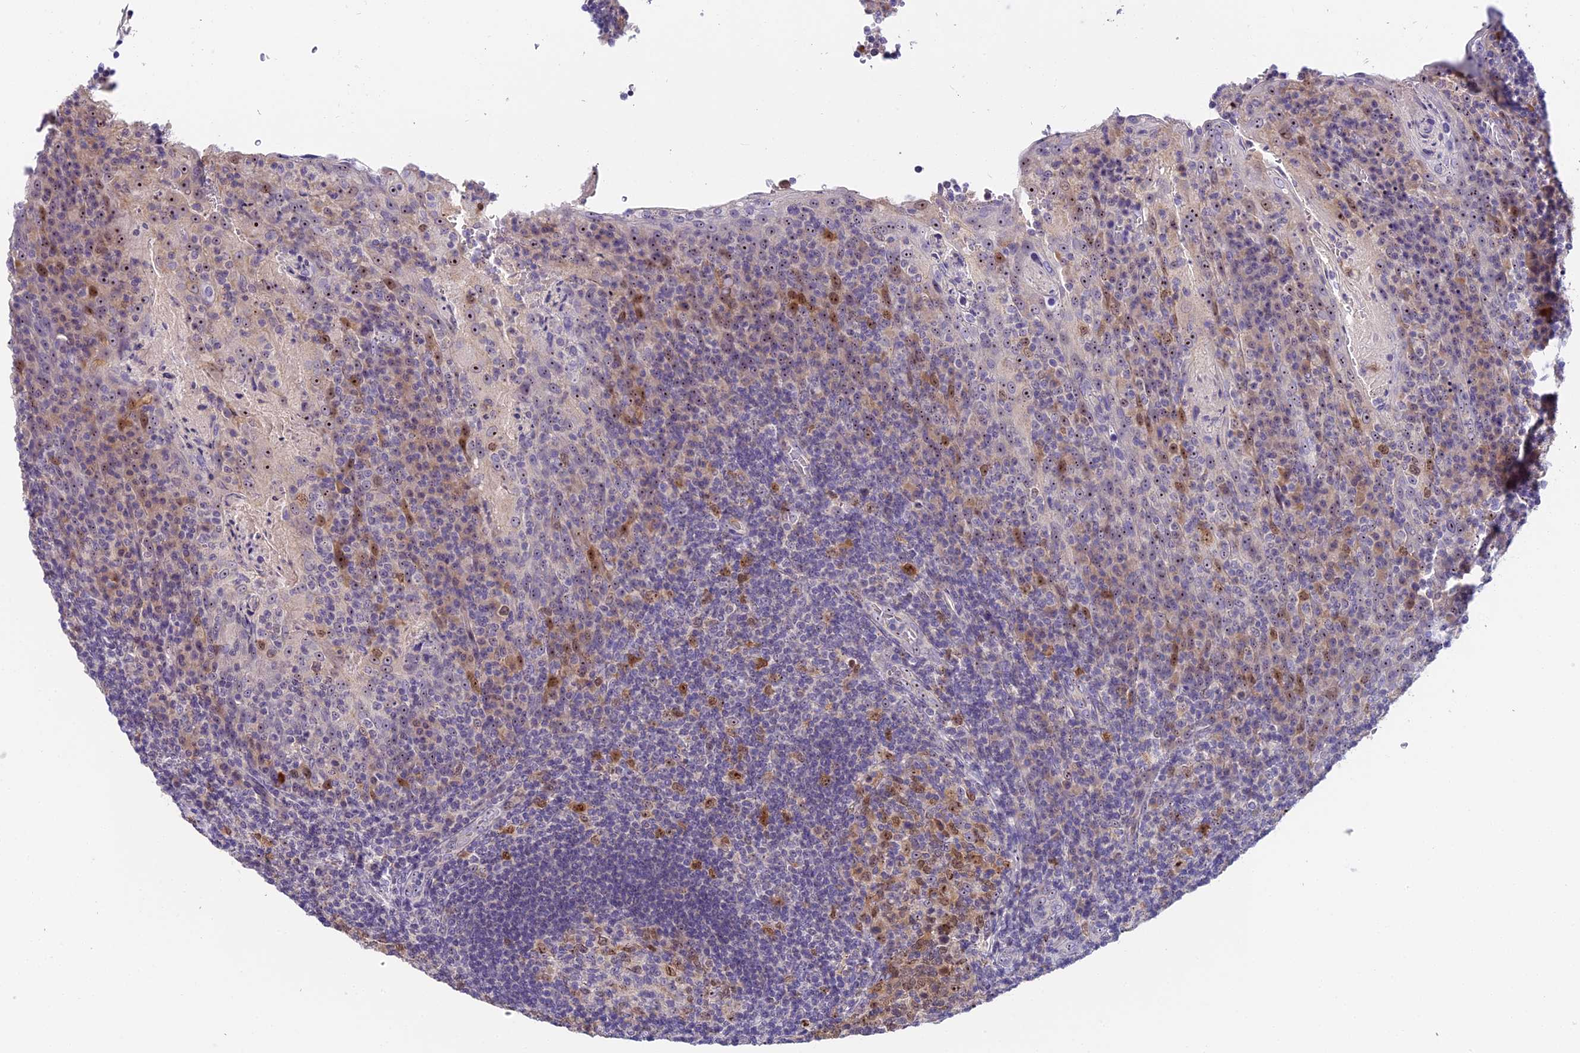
{"staining": {"intensity": "moderate", "quantity": "25%-75%", "location": "nuclear"}, "tissue": "tonsil", "cell_type": "Germinal center cells", "image_type": "normal", "snomed": [{"axis": "morphology", "description": "Normal tissue, NOS"}, {"axis": "topography", "description": "Tonsil"}], "caption": "Immunohistochemistry of benign human tonsil displays medium levels of moderate nuclear positivity in about 25%-75% of germinal center cells. The staining was performed using DAB (3,3'-diaminobenzidine) to visualize the protein expression in brown, while the nuclei were stained in blue with hematoxylin (Magnification: 20x).", "gene": "RAD51", "patient": {"sex": "male", "age": 17}}